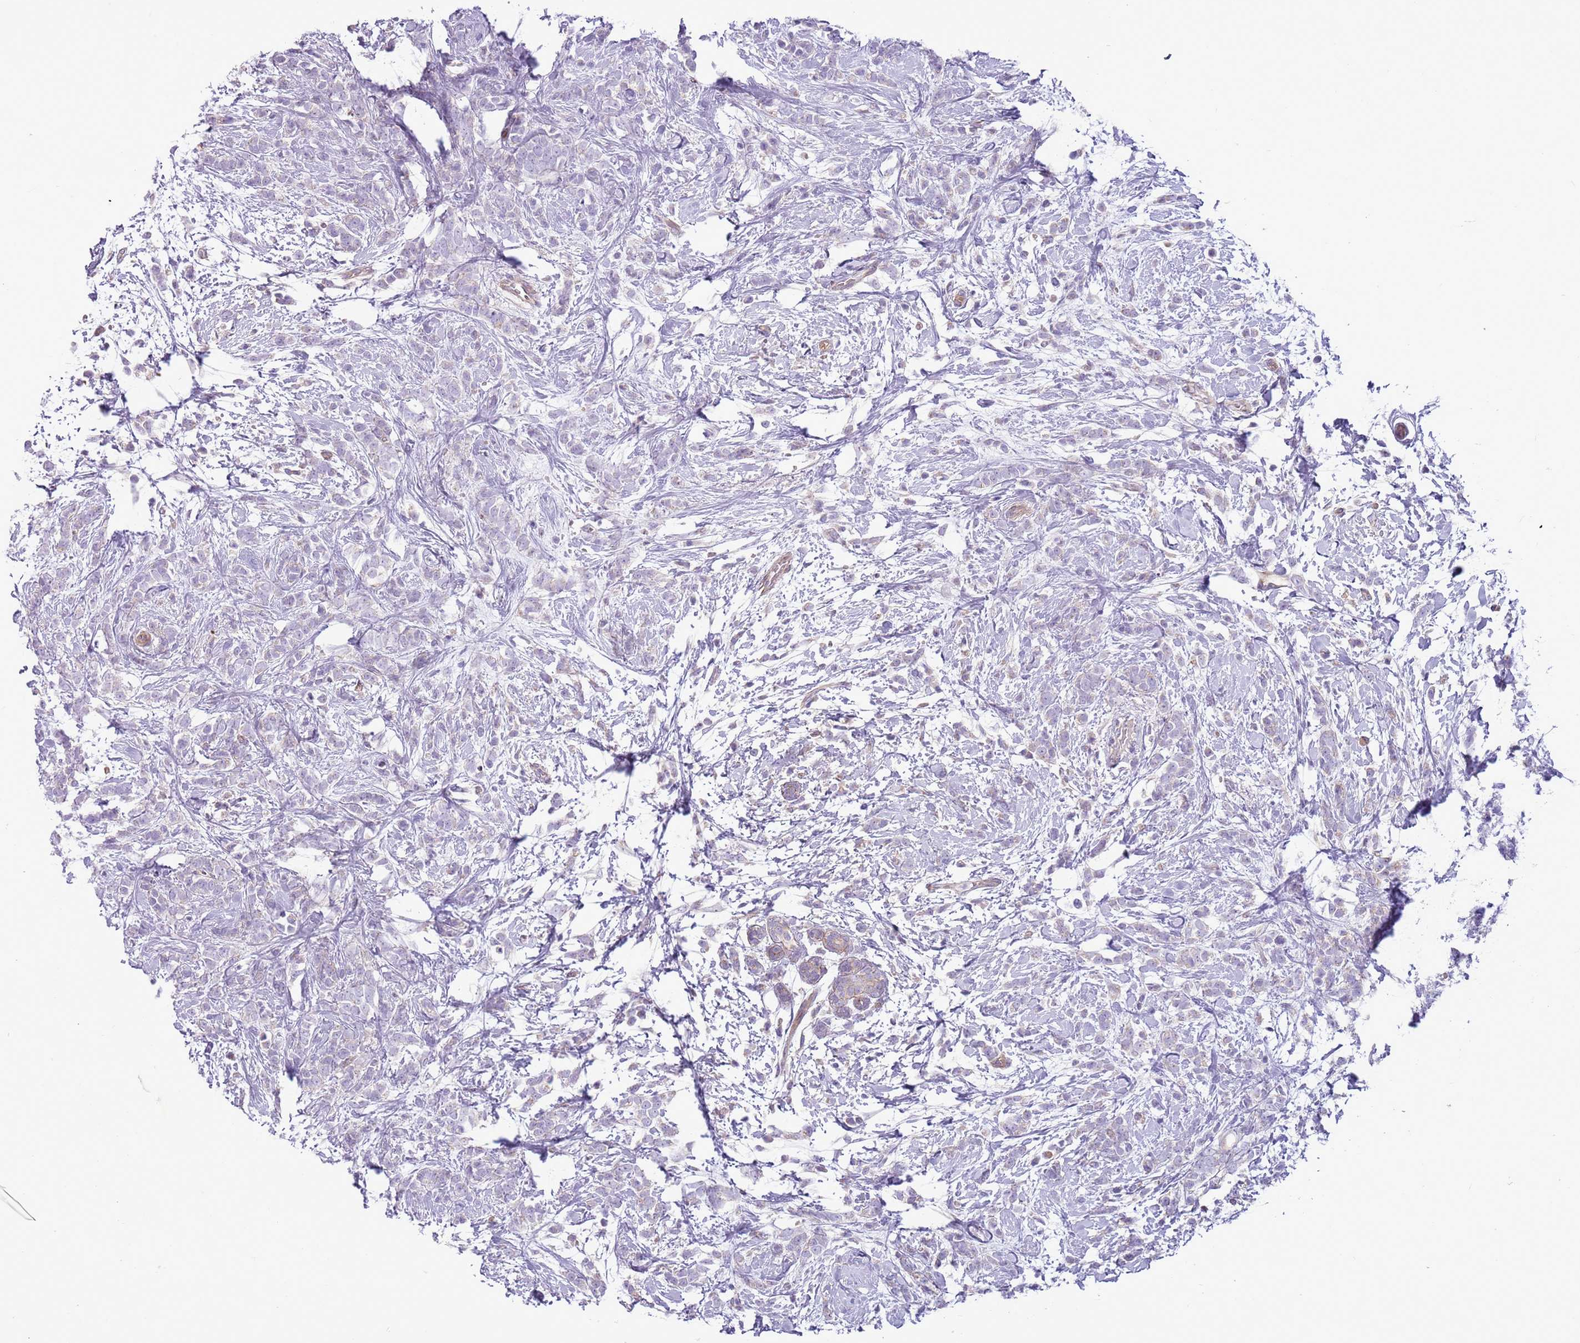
{"staining": {"intensity": "negative", "quantity": "none", "location": "none"}, "tissue": "breast cancer", "cell_type": "Tumor cells", "image_type": "cancer", "snomed": [{"axis": "morphology", "description": "Lobular carcinoma"}, {"axis": "topography", "description": "Breast"}], "caption": "There is no significant staining in tumor cells of breast cancer.", "gene": "MRO", "patient": {"sex": "female", "age": 58}}